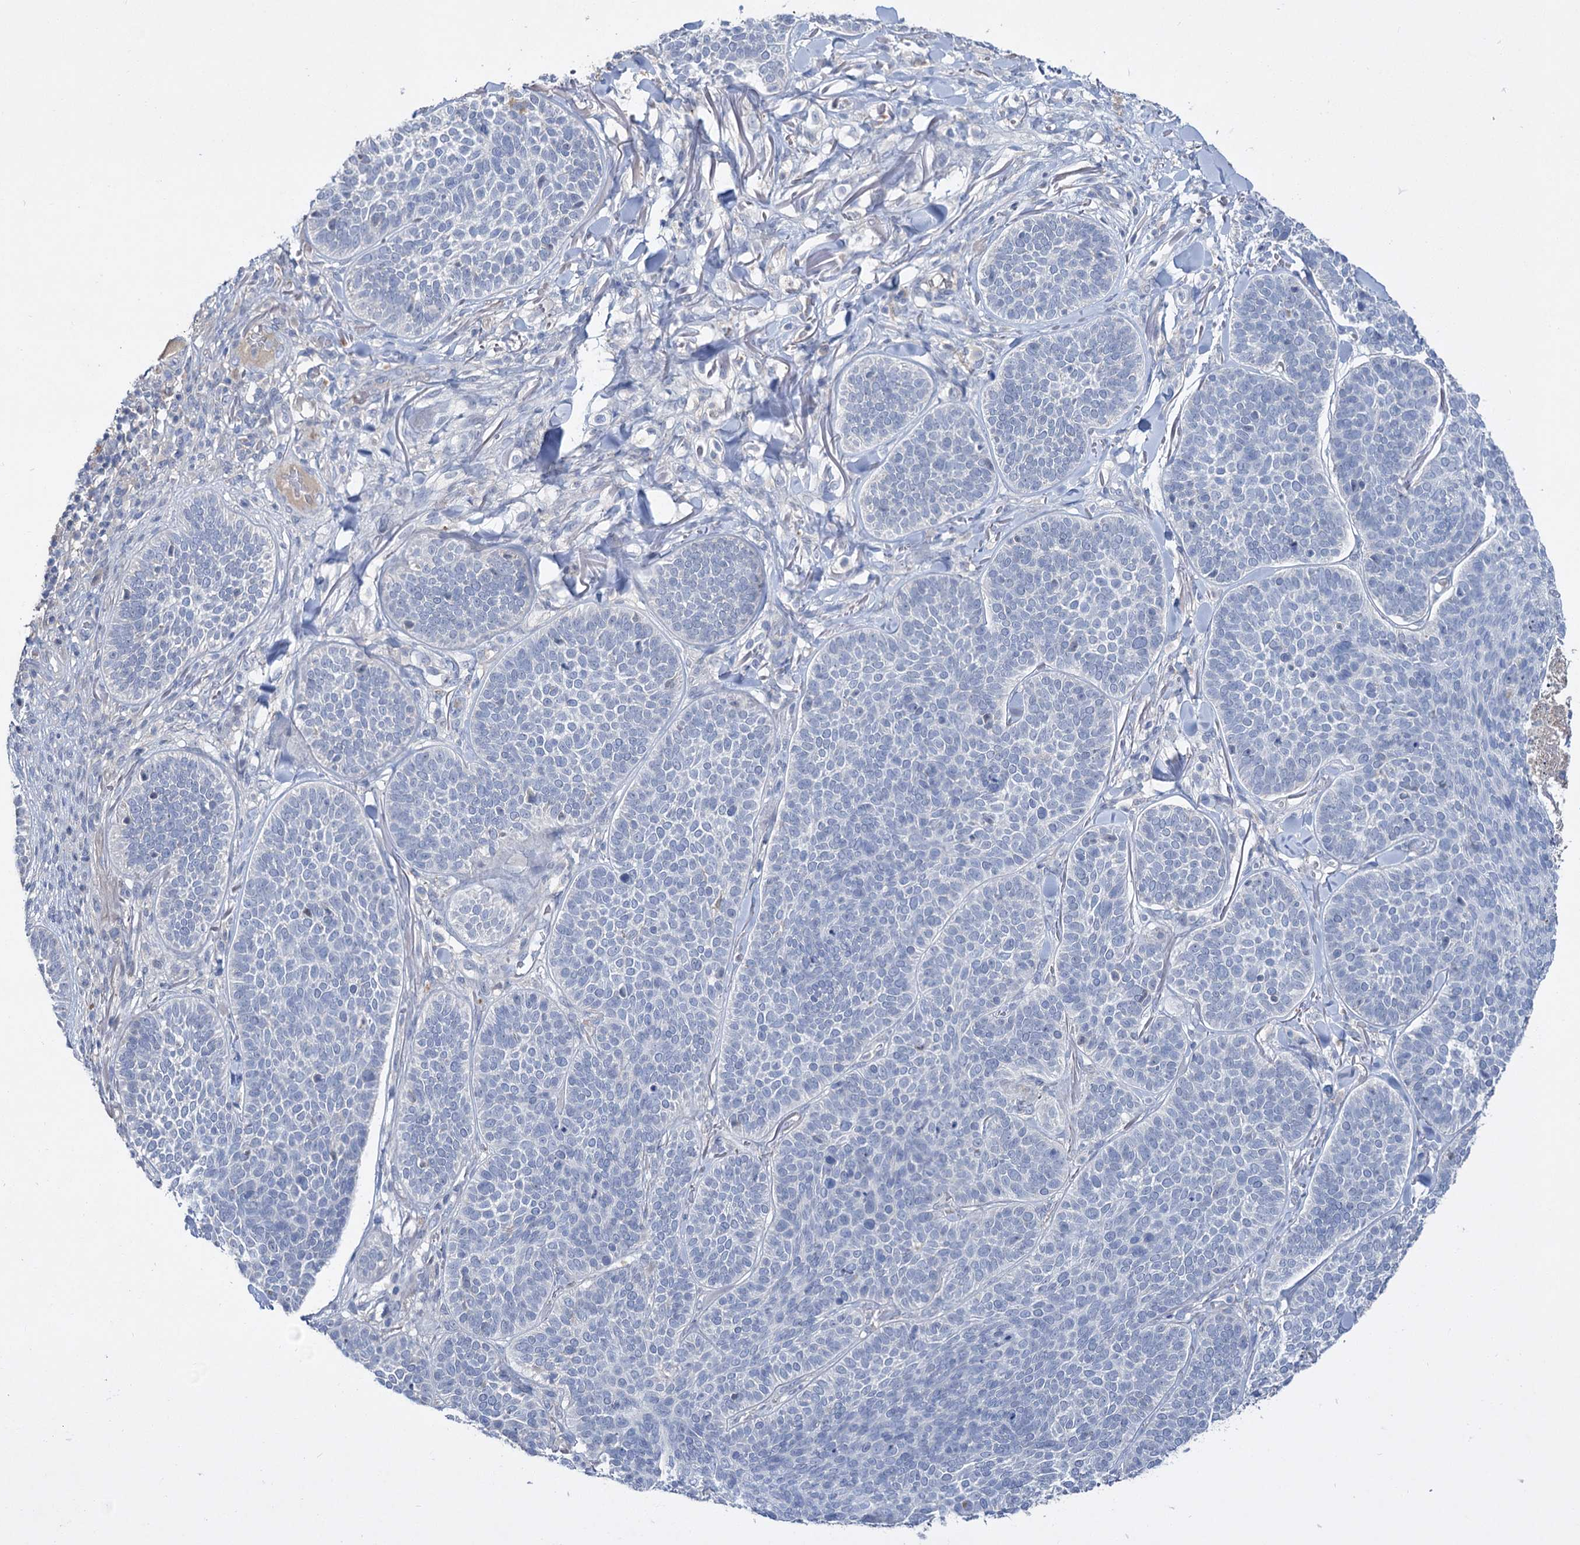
{"staining": {"intensity": "negative", "quantity": "none", "location": "none"}, "tissue": "skin cancer", "cell_type": "Tumor cells", "image_type": "cancer", "snomed": [{"axis": "morphology", "description": "Basal cell carcinoma"}, {"axis": "topography", "description": "Skin"}], "caption": "Immunohistochemistry of skin basal cell carcinoma demonstrates no staining in tumor cells.", "gene": "ATP4A", "patient": {"sex": "male", "age": 85}}